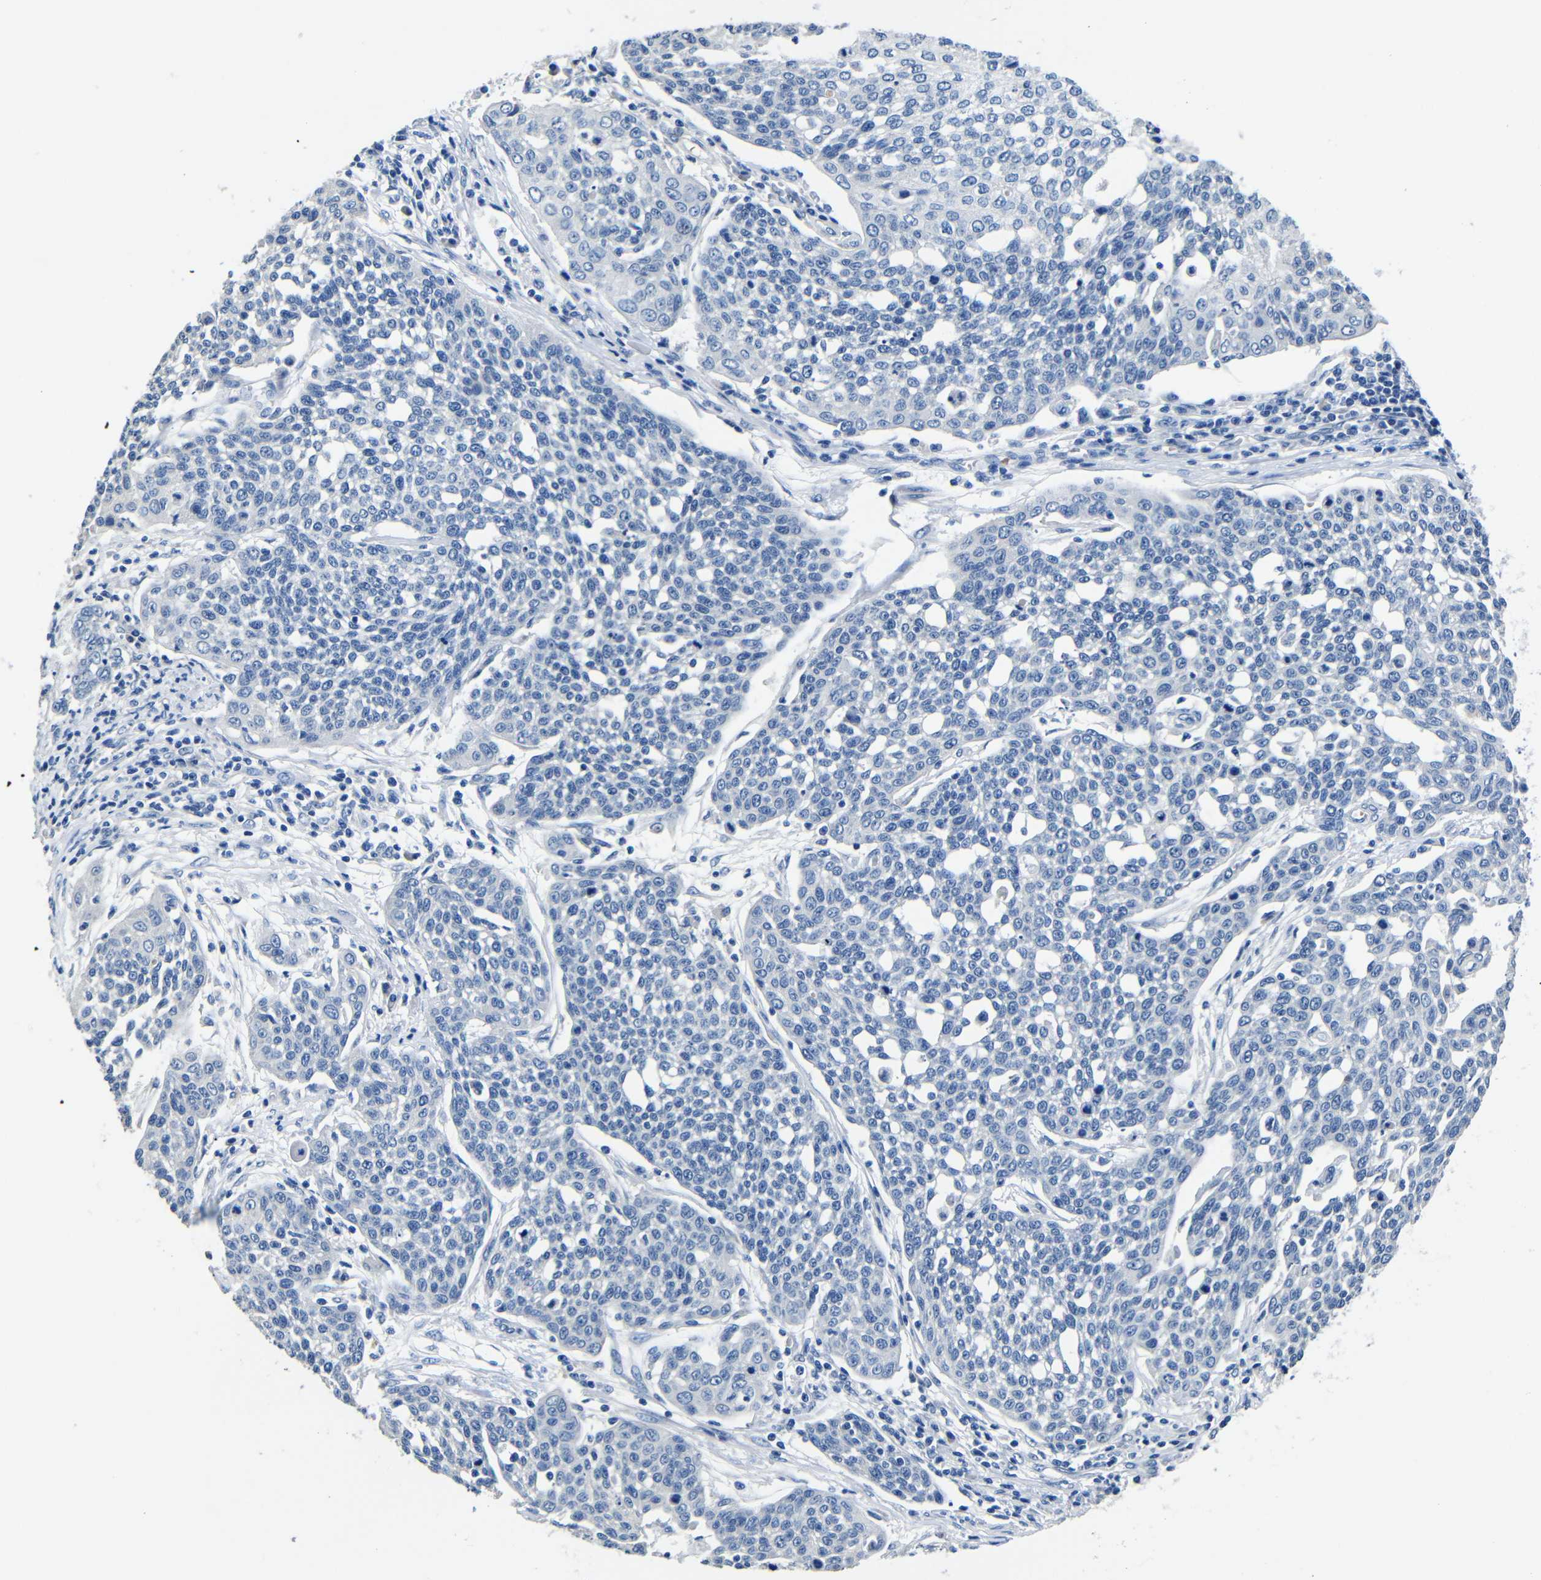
{"staining": {"intensity": "negative", "quantity": "none", "location": "none"}, "tissue": "cervical cancer", "cell_type": "Tumor cells", "image_type": "cancer", "snomed": [{"axis": "morphology", "description": "Squamous cell carcinoma, NOS"}, {"axis": "topography", "description": "Cervix"}], "caption": "A high-resolution photomicrograph shows immunohistochemistry staining of squamous cell carcinoma (cervical), which reveals no significant expression in tumor cells.", "gene": "TNFAIP1", "patient": {"sex": "female", "age": 34}}